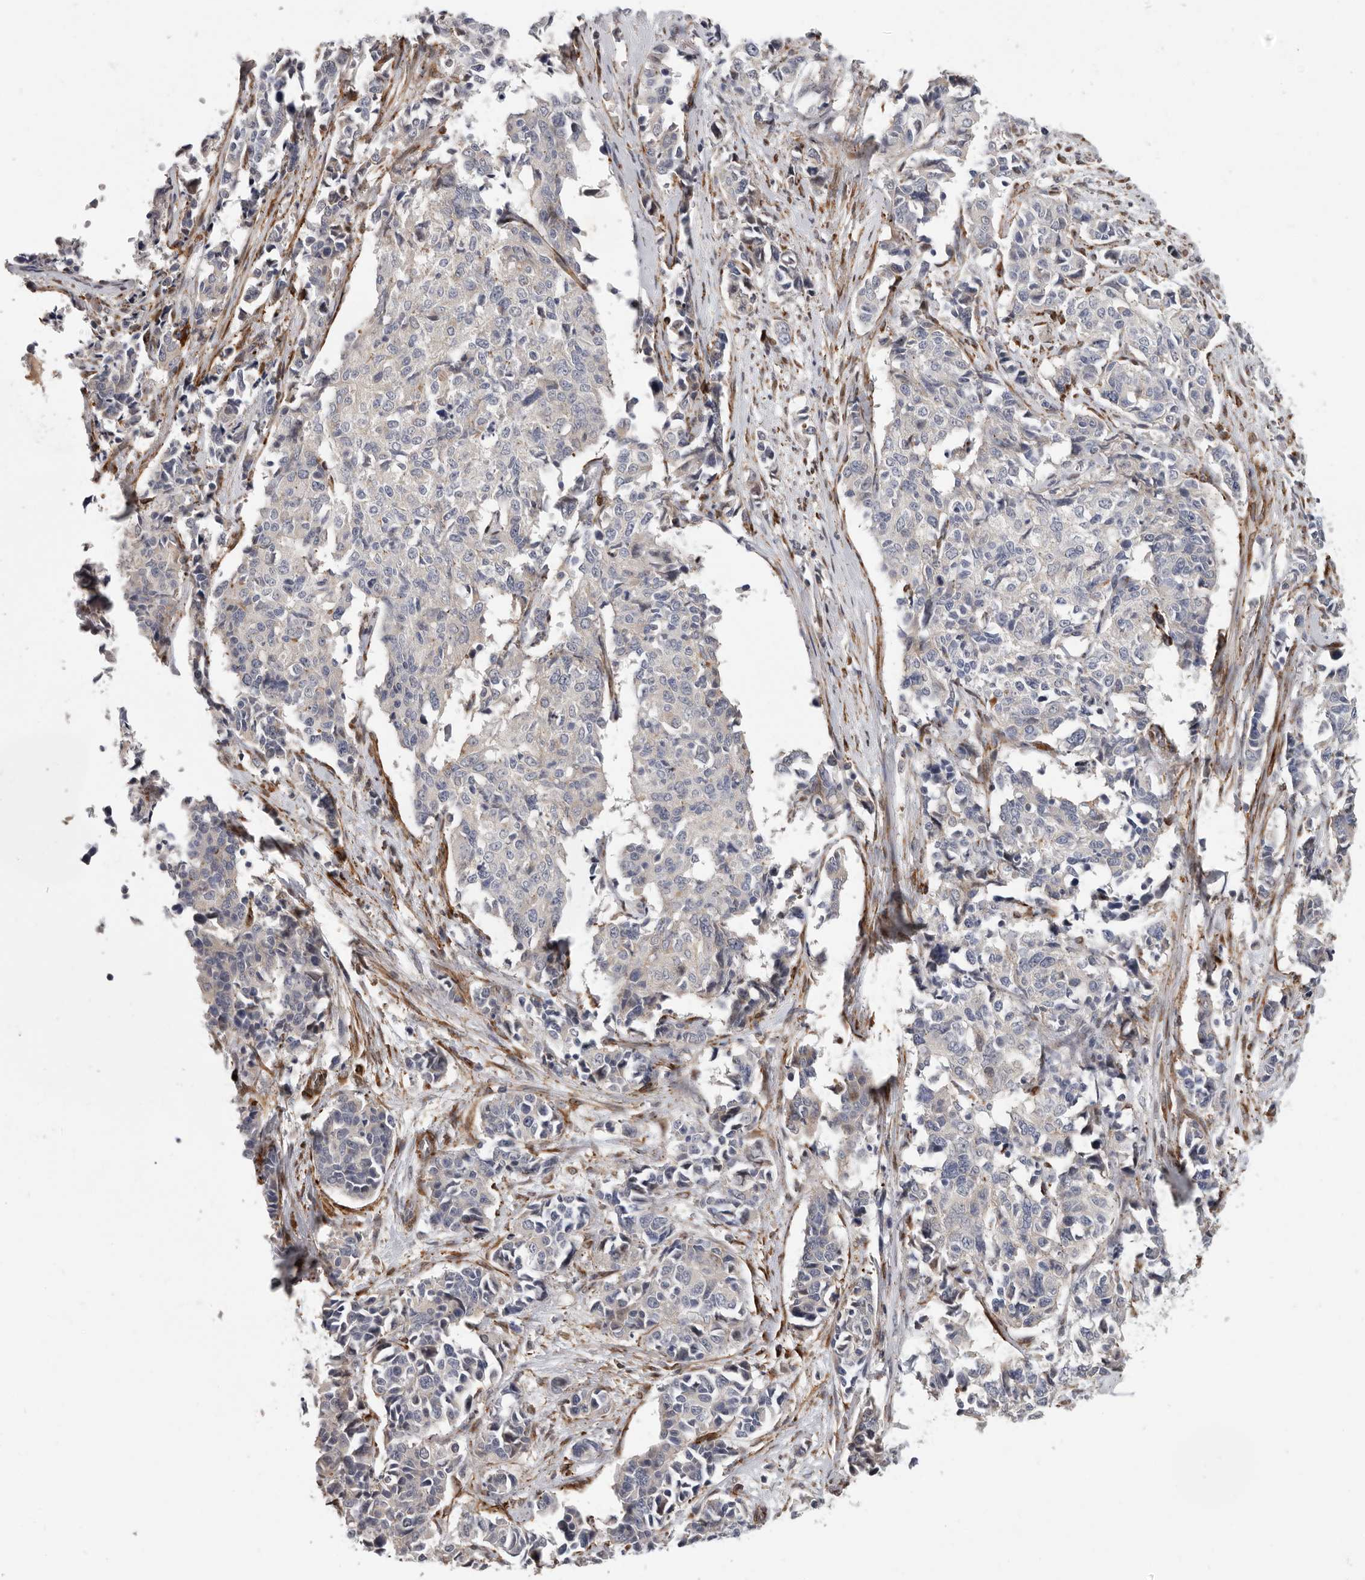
{"staining": {"intensity": "negative", "quantity": "none", "location": "none"}, "tissue": "cervical cancer", "cell_type": "Tumor cells", "image_type": "cancer", "snomed": [{"axis": "morphology", "description": "Normal tissue, NOS"}, {"axis": "morphology", "description": "Squamous cell carcinoma, NOS"}, {"axis": "topography", "description": "Cervix"}], "caption": "This image is of cervical cancer stained with IHC to label a protein in brown with the nuclei are counter-stained blue. There is no expression in tumor cells. Brightfield microscopy of IHC stained with DAB (brown) and hematoxylin (blue), captured at high magnification.", "gene": "ATXN3L", "patient": {"sex": "female", "age": 35}}